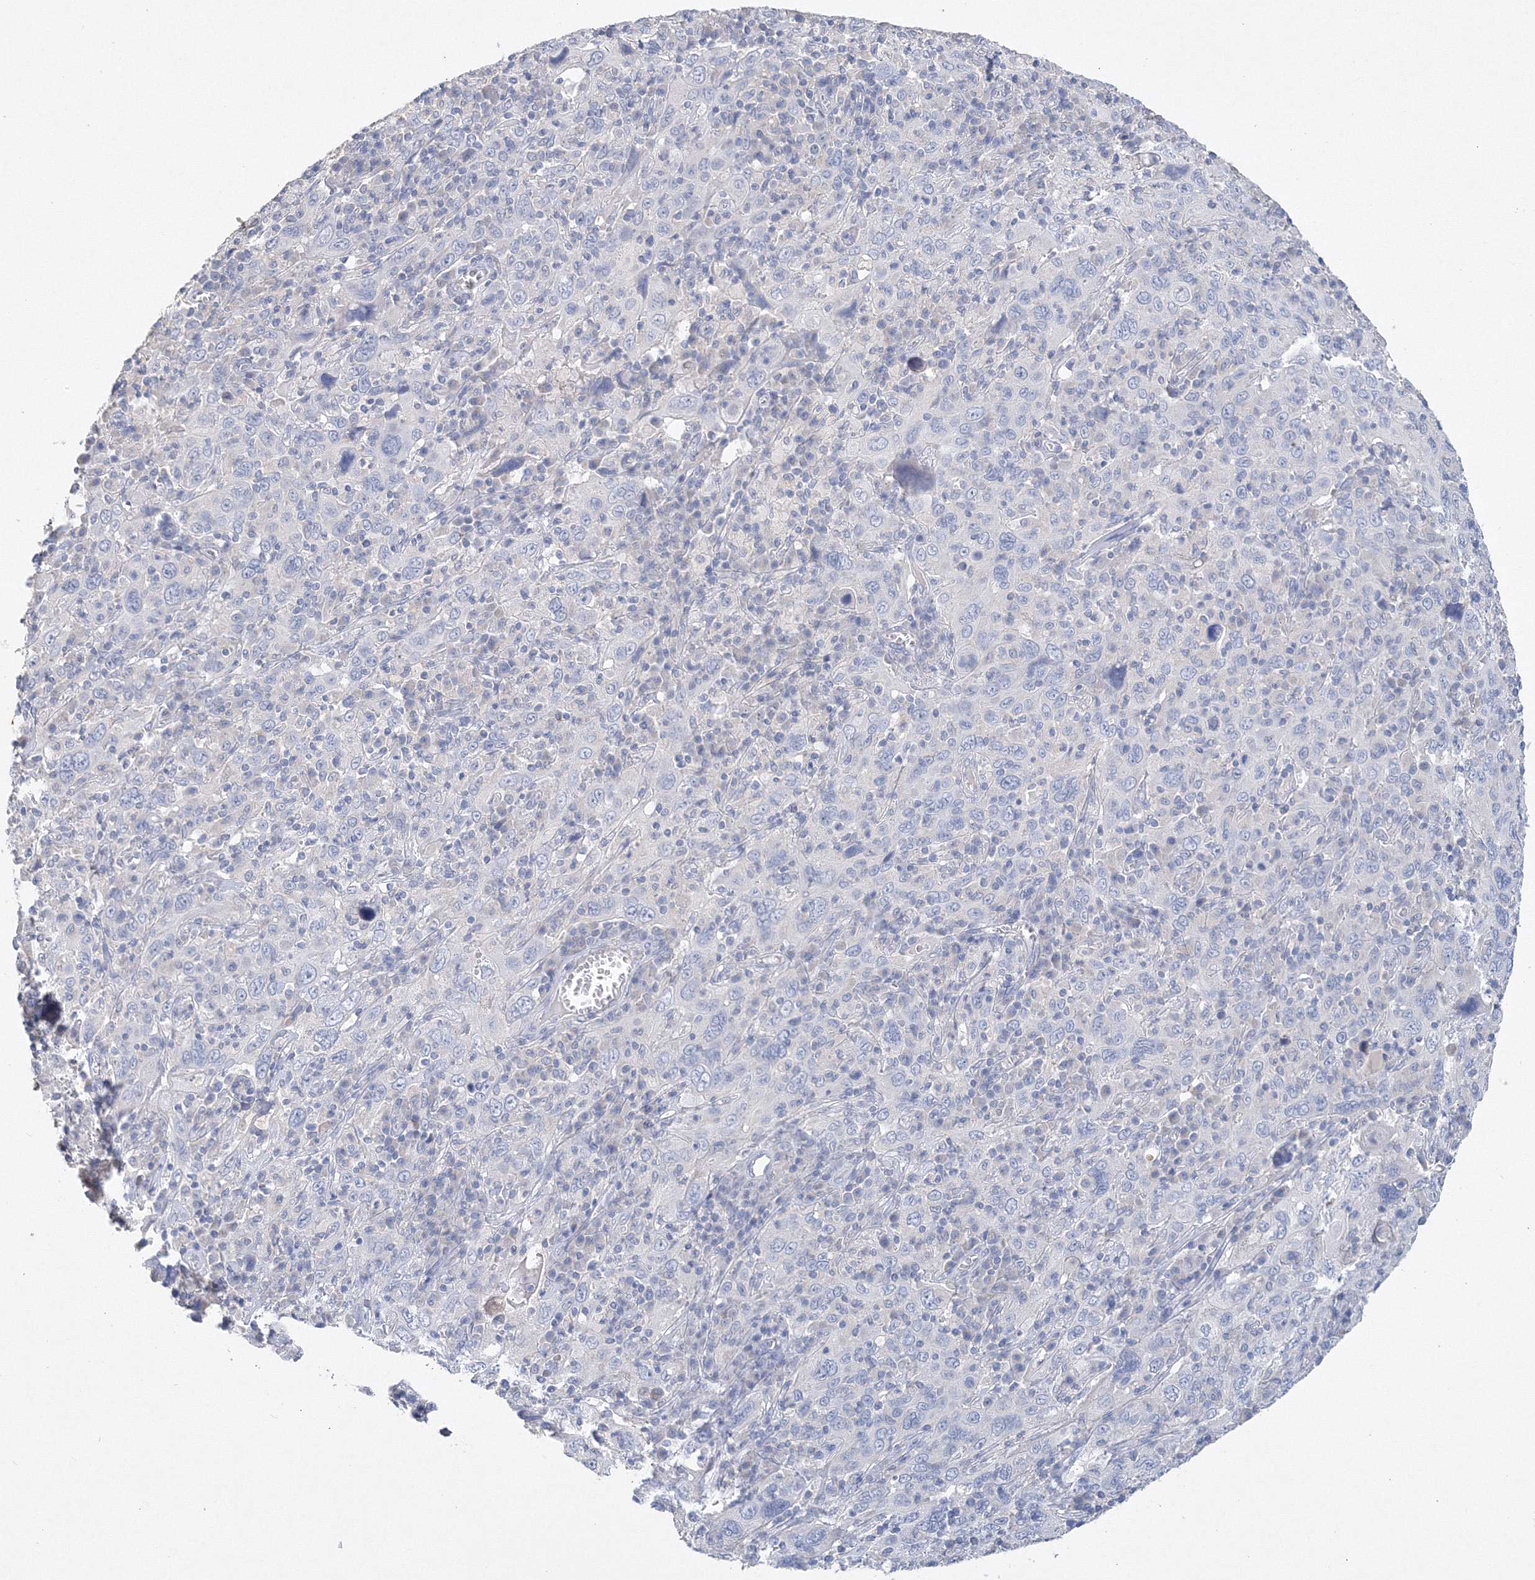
{"staining": {"intensity": "negative", "quantity": "none", "location": "none"}, "tissue": "cervical cancer", "cell_type": "Tumor cells", "image_type": "cancer", "snomed": [{"axis": "morphology", "description": "Squamous cell carcinoma, NOS"}, {"axis": "topography", "description": "Cervix"}], "caption": "Protein analysis of cervical cancer (squamous cell carcinoma) shows no significant expression in tumor cells.", "gene": "OSBPL6", "patient": {"sex": "female", "age": 46}}